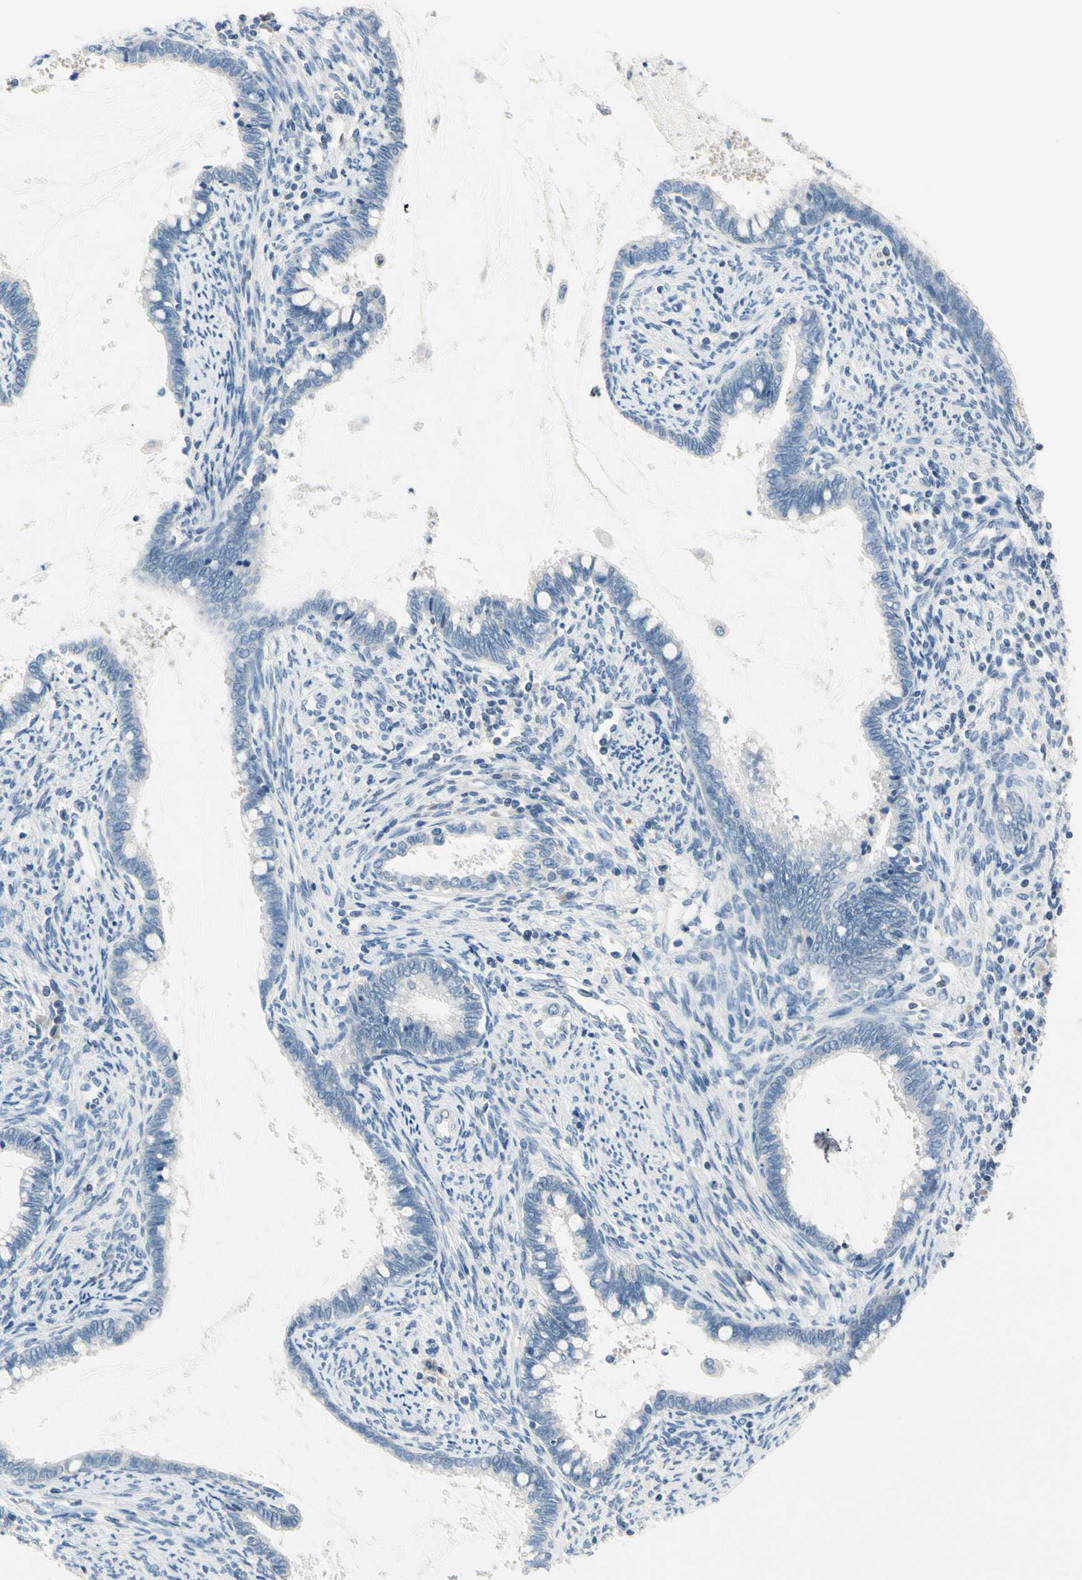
{"staining": {"intensity": "negative", "quantity": "none", "location": "none"}, "tissue": "cervical cancer", "cell_type": "Tumor cells", "image_type": "cancer", "snomed": [{"axis": "morphology", "description": "Adenocarcinoma, NOS"}, {"axis": "topography", "description": "Cervix"}], "caption": "The image shows no staining of tumor cells in cervical adenocarcinoma.", "gene": "NFATC2", "patient": {"sex": "female", "age": 44}}